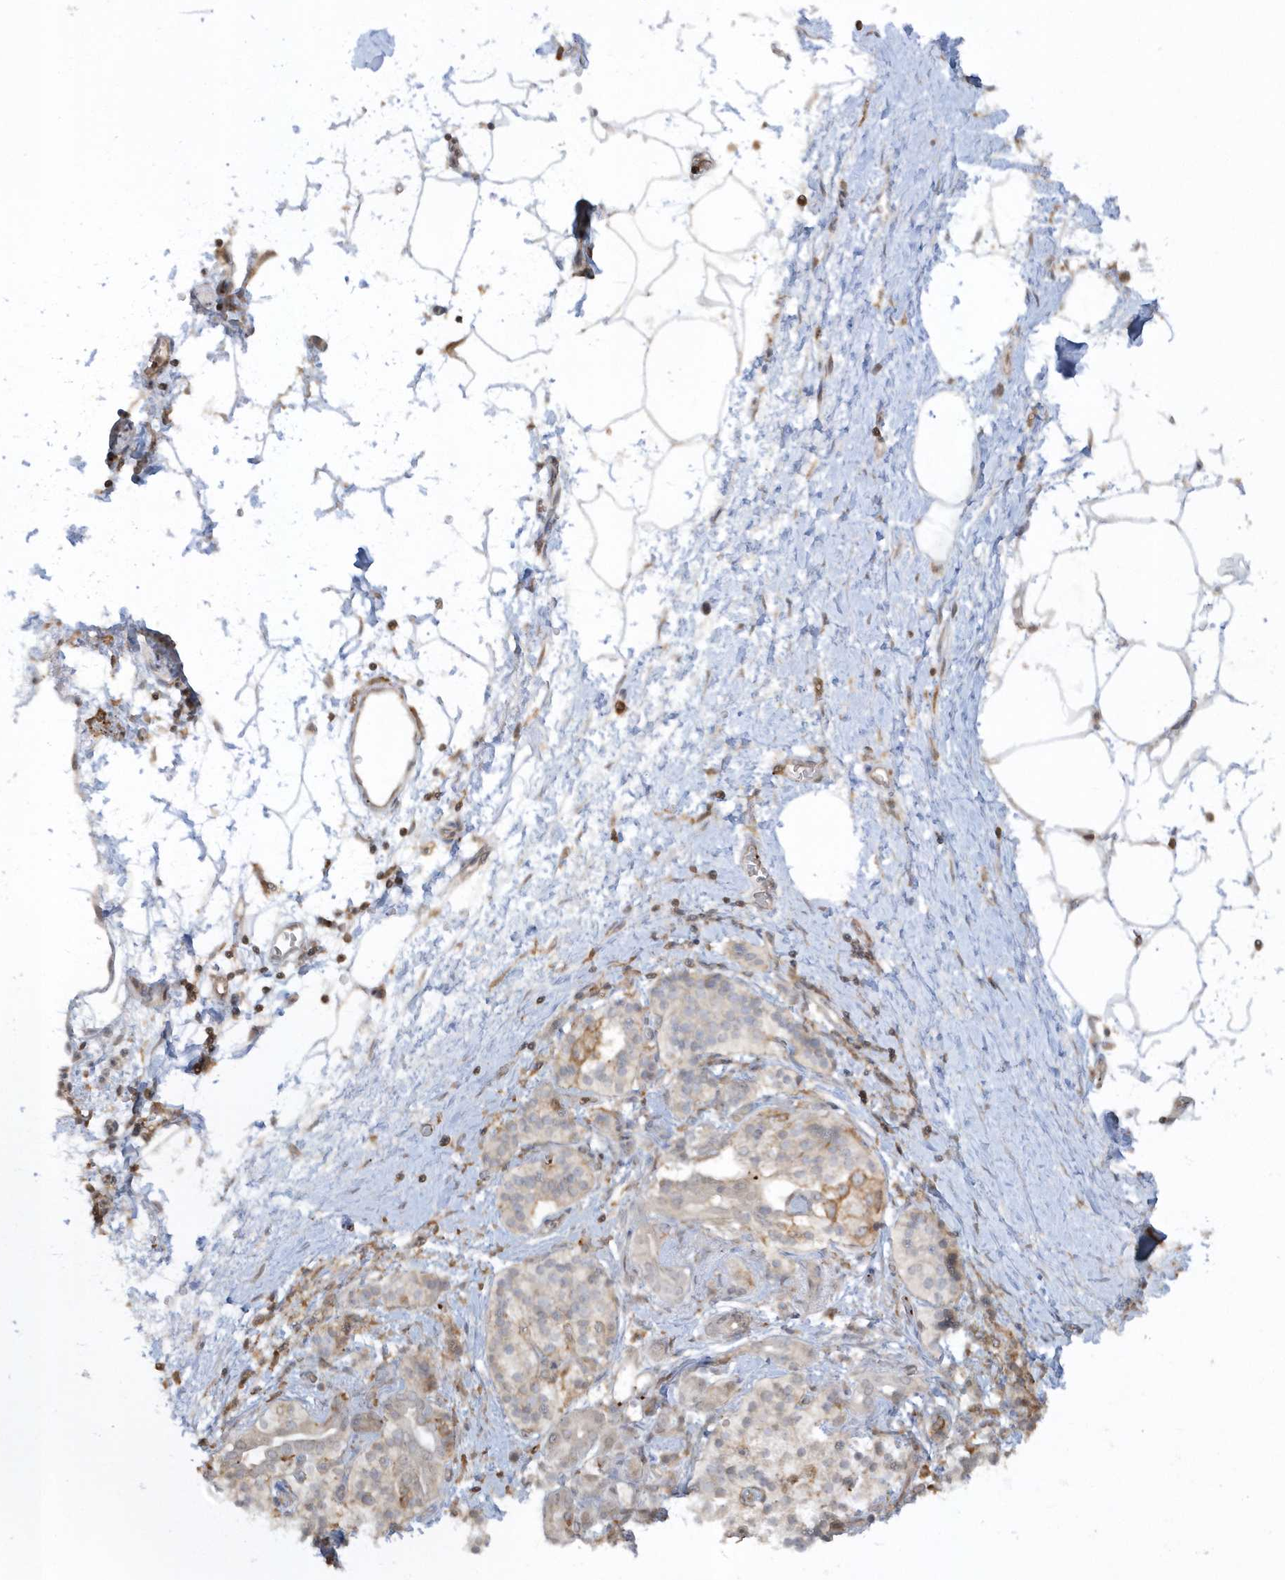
{"staining": {"intensity": "negative", "quantity": "none", "location": "none"}, "tissue": "pancreatic cancer", "cell_type": "Tumor cells", "image_type": "cancer", "snomed": [{"axis": "morphology", "description": "Normal tissue, NOS"}, {"axis": "morphology", "description": "Adenocarcinoma, NOS"}, {"axis": "topography", "description": "Pancreas"}], "caption": "DAB immunohistochemical staining of human pancreatic cancer demonstrates no significant expression in tumor cells.", "gene": "BSN", "patient": {"sex": "female", "age": 68}}